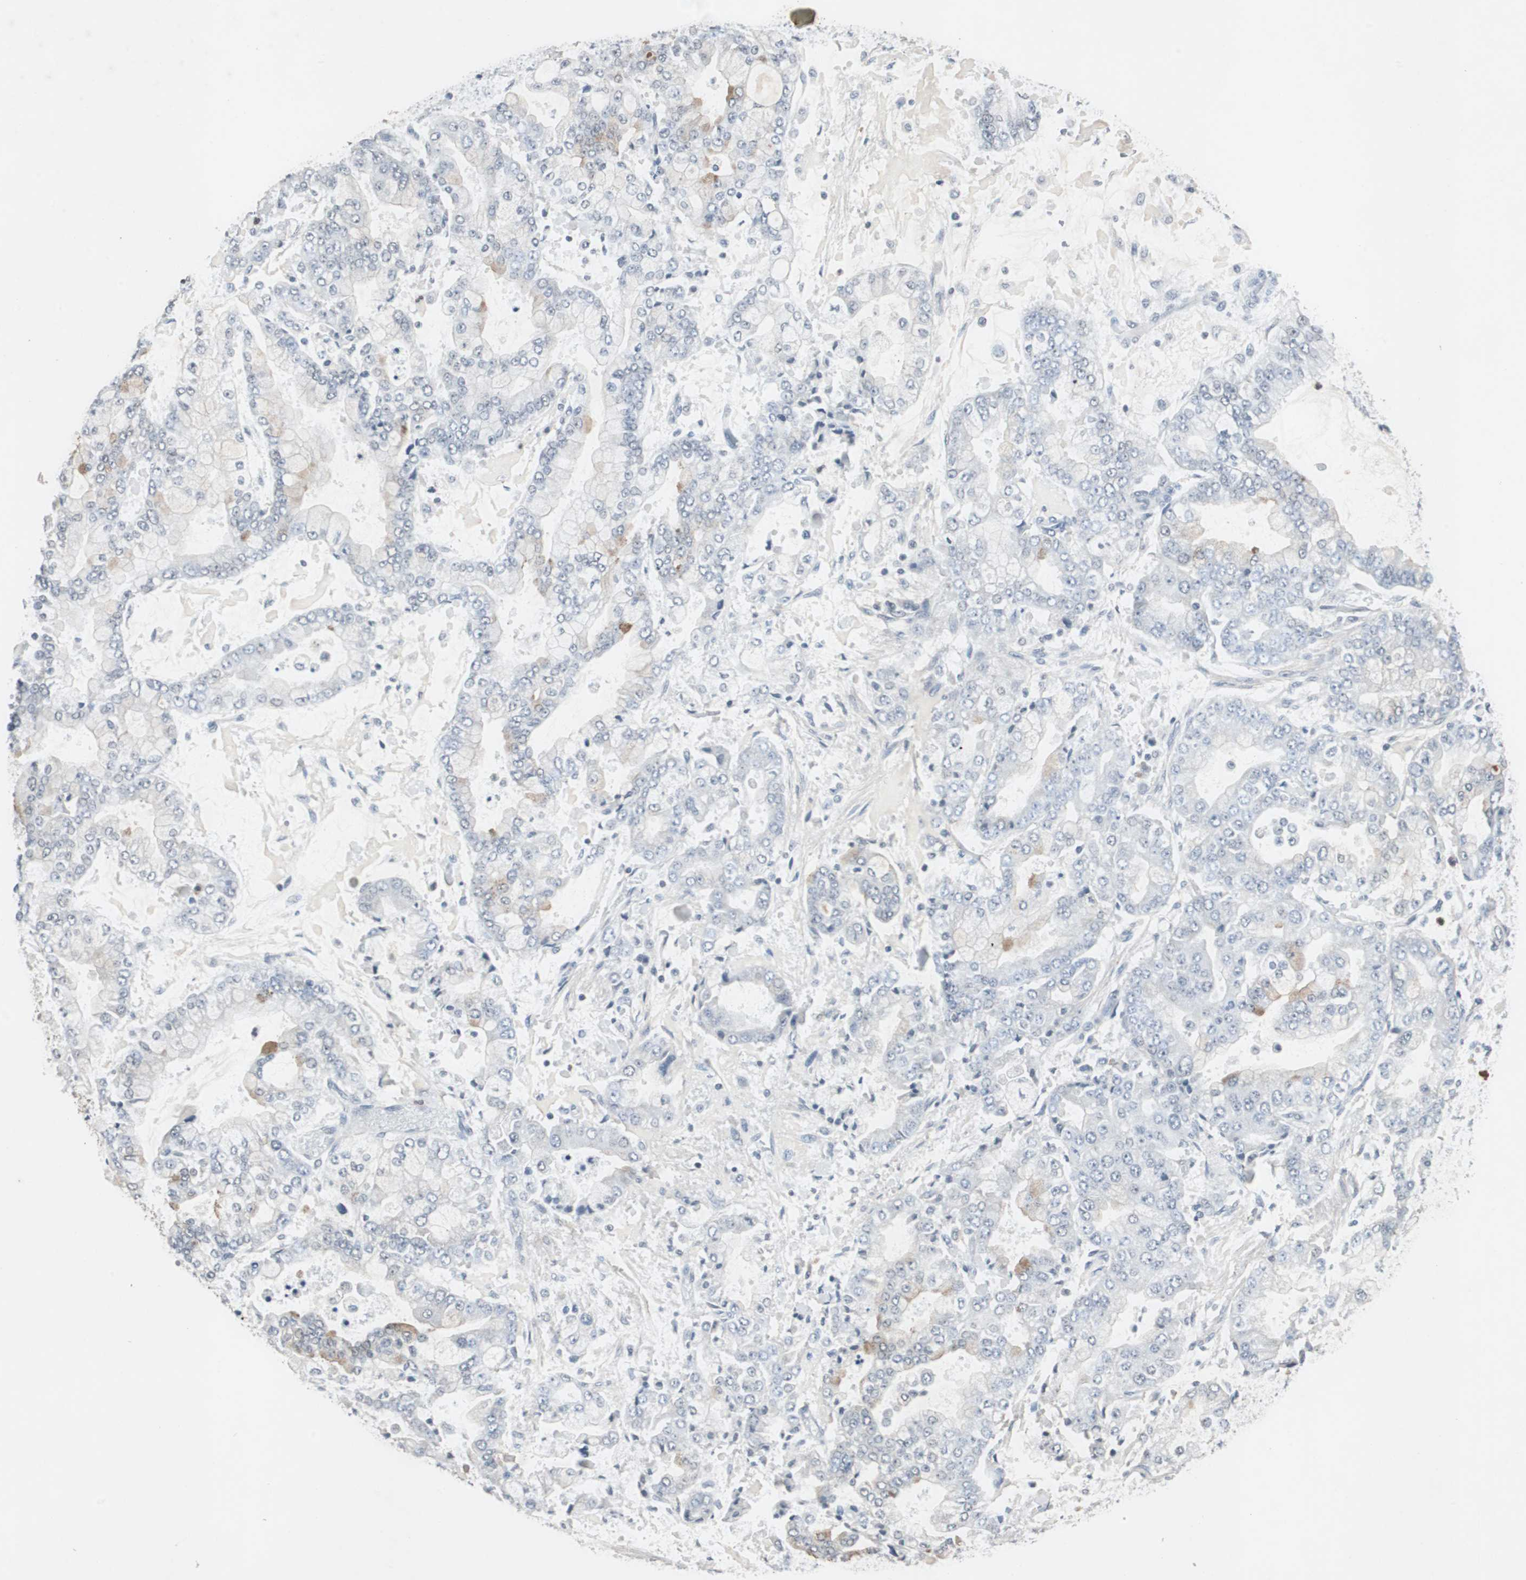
{"staining": {"intensity": "weak", "quantity": "<25%", "location": "cytoplasmic/membranous"}, "tissue": "stomach cancer", "cell_type": "Tumor cells", "image_type": "cancer", "snomed": [{"axis": "morphology", "description": "Adenocarcinoma, NOS"}, {"axis": "topography", "description": "Stomach"}], "caption": "Immunohistochemistry histopathology image of human adenocarcinoma (stomach) stained for a protein (brown), which demonstrates no positivity in tumor cells.", "gene": "ADNP2", "patient": {"sex": "male", "age": 76}}